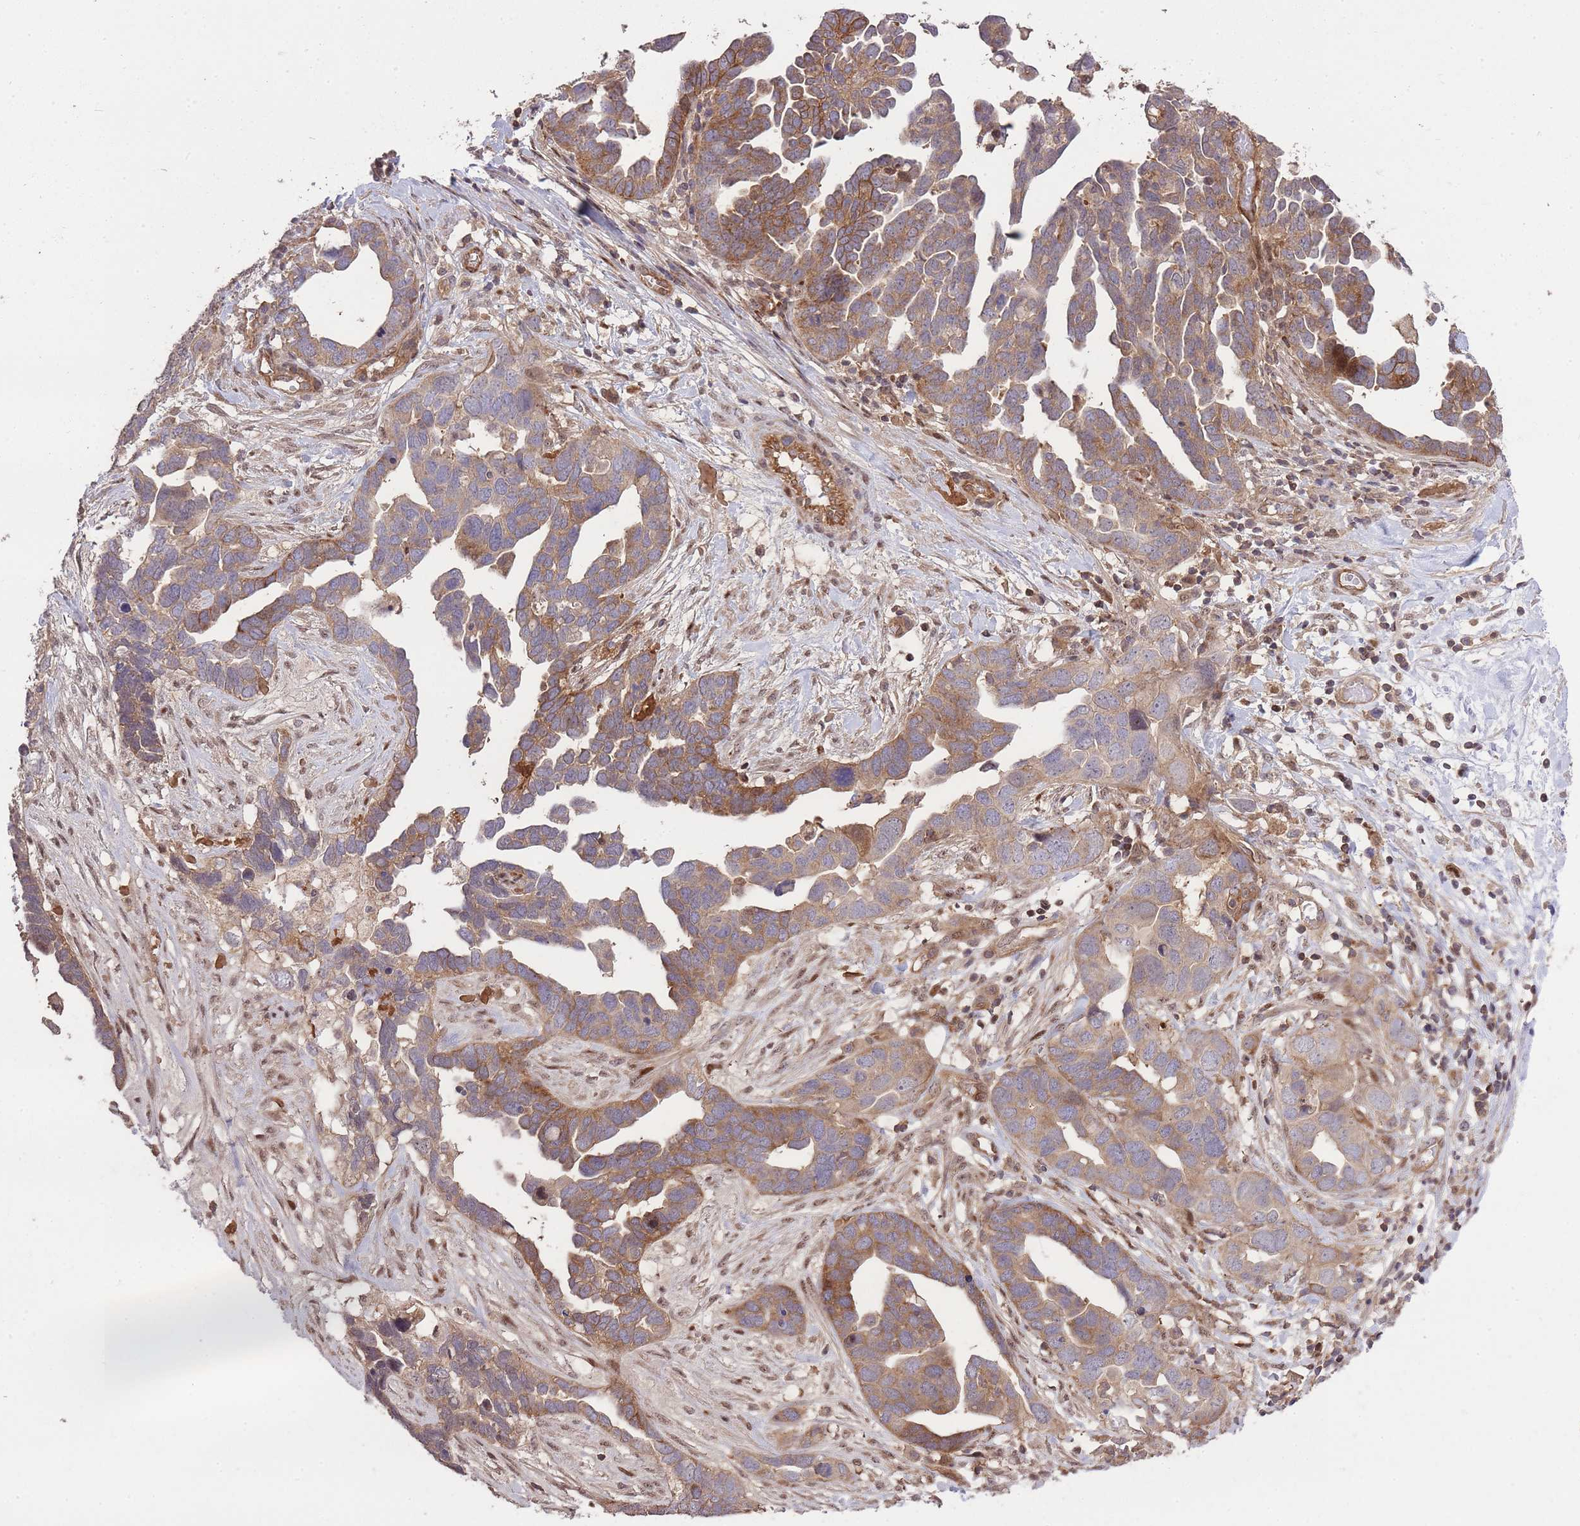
{"staining": {"intensity": "moderate", "quantity": ">75%", "location": "cytoplasmic/membranous"}, "tissue": "ovarian cancer", "cell_type": "Tumor cells", "image_type": "cancer", "snomed": [{"axis": "morphology", "description": "Cystadenocarcinoma, serous, NOS"}, {"axis": "topography", "description": "Ovary"}], "caption": "Ovarian cancer was stained to show a protein in brown. There is medium levels of moderate cytoplasmic/membranous positivity in approximately >75% of tumor cells.", "gene": "PLD1", "patient": {"sex": "female", "age": 54}}